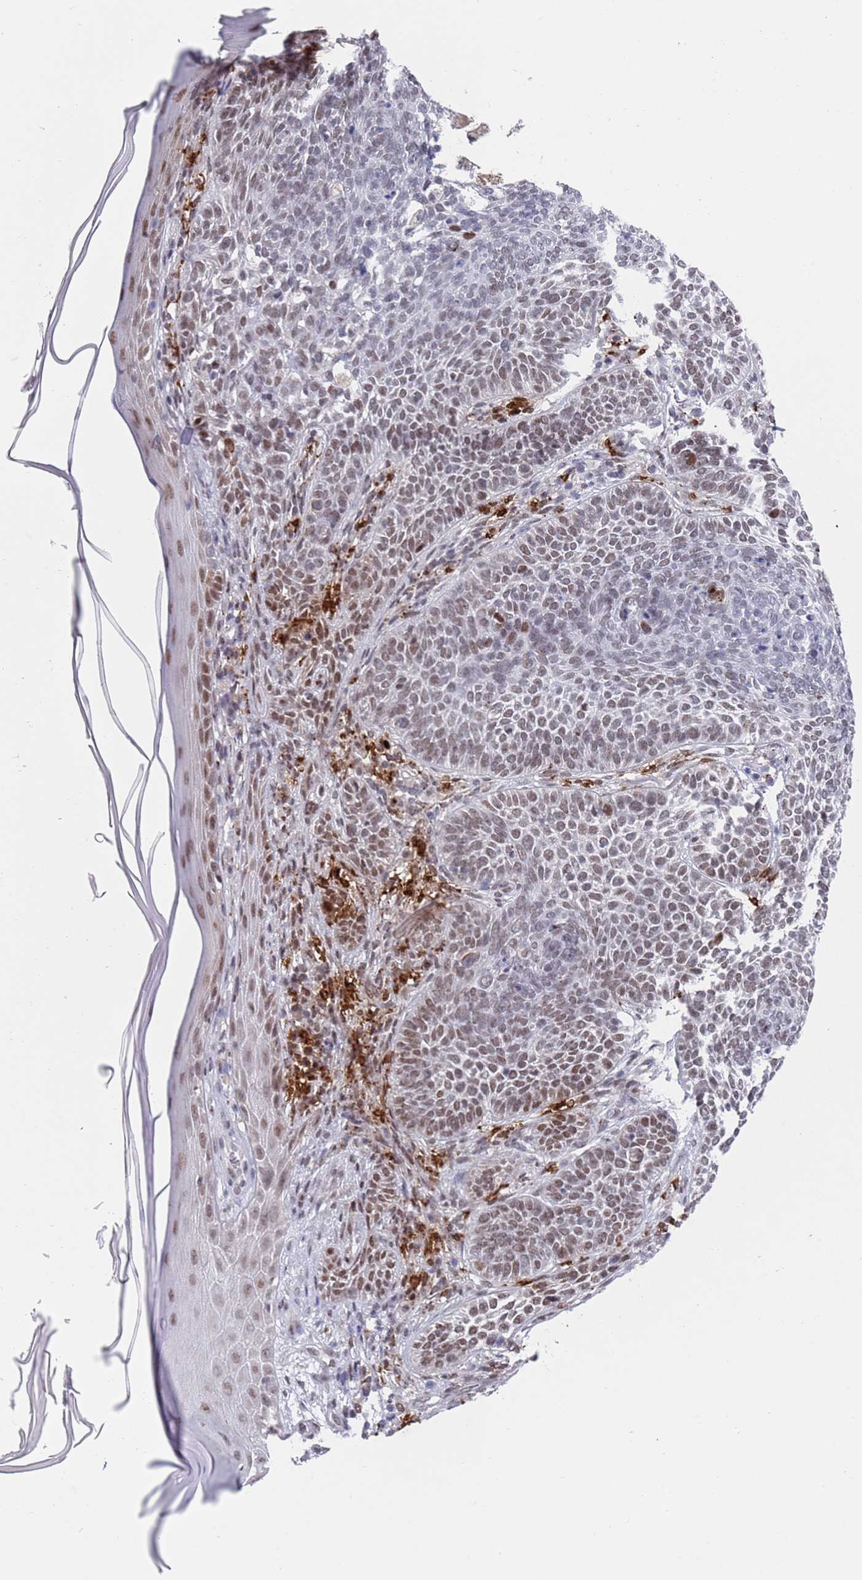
{"staining": {"intensity": "moderate", "quantity": ">75%", "location": "nuclear"}, "tissue": "skin cancer", "cell_type": "Tumor cells", "image_type": "cancer", "snomed": [{"axis": "morphology", "description": "Basal cell carcinoma"}, {"axis": "topography", "description": "Skin"}], "caption": "Human skin basal cell carcinoma stained with a brown dye exhibits moderate nuclear positive expression in about >75% of tumor cells.", "gene": "COPS6", "patient": {"sex": "male", "age": 85}}